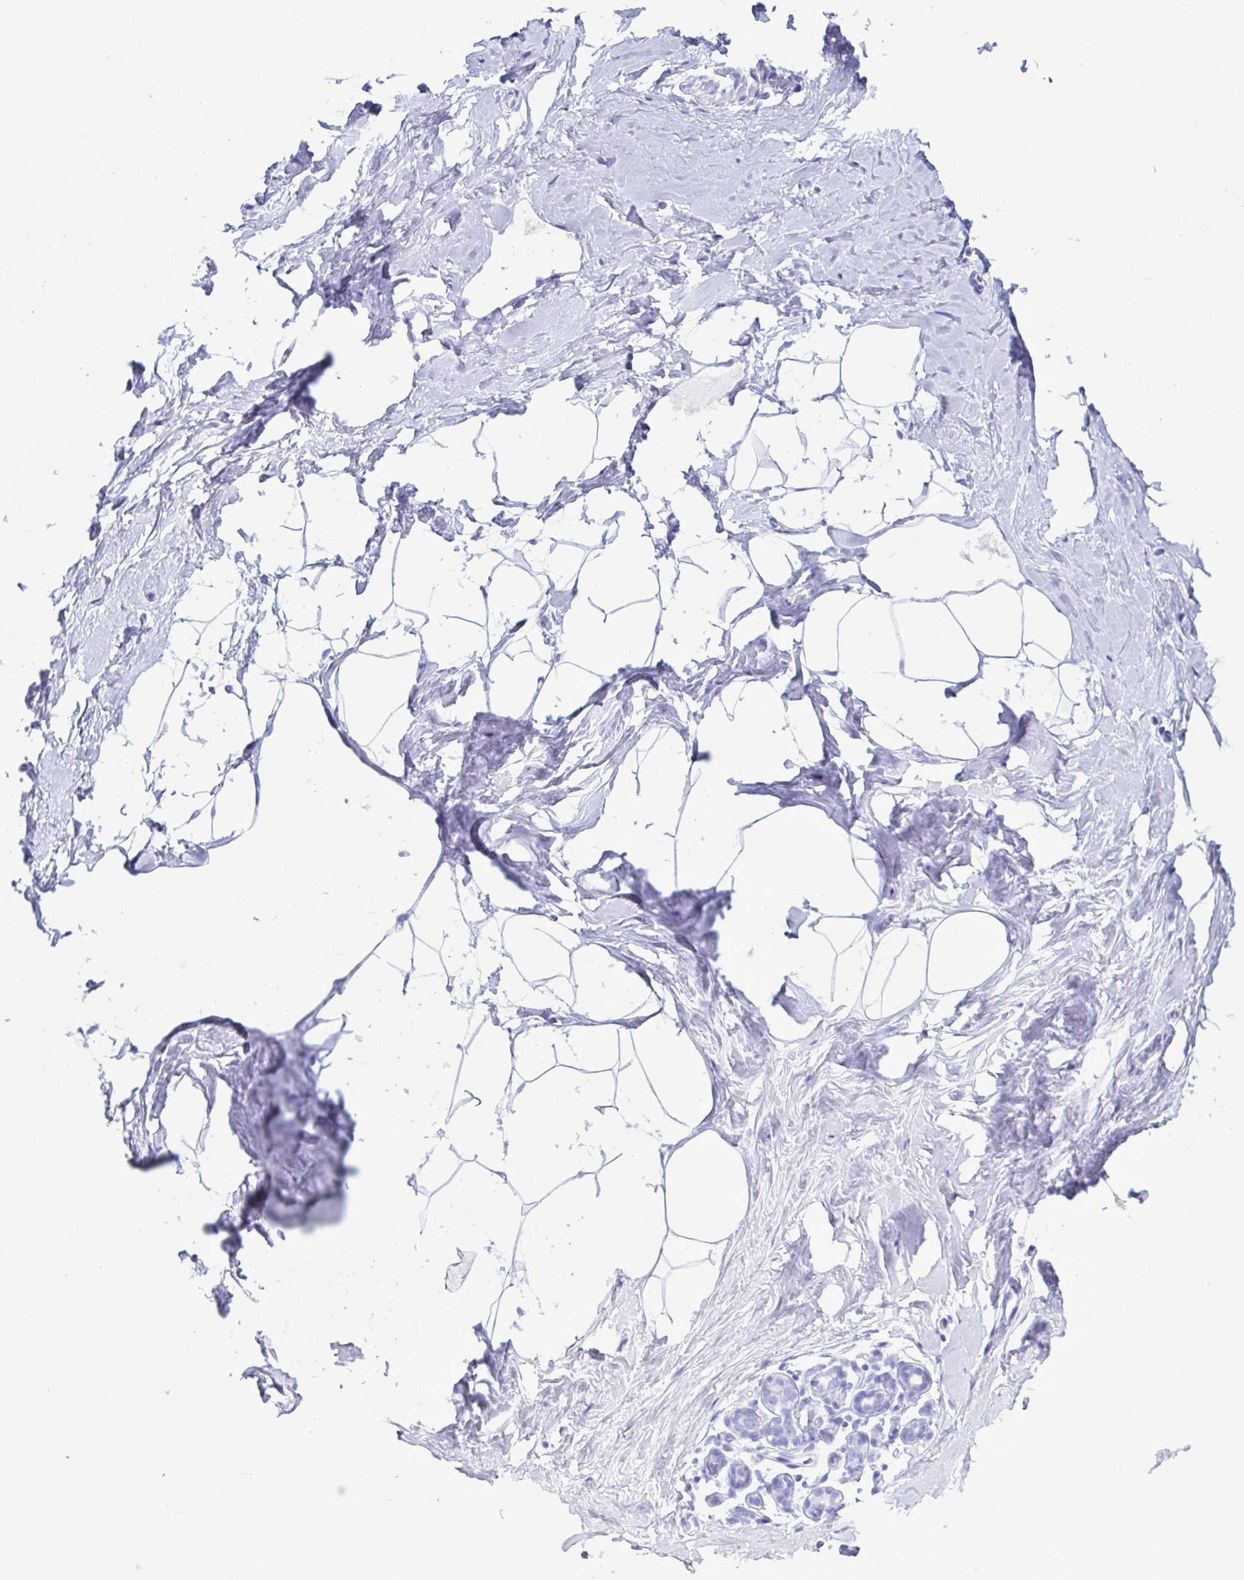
{"staining": {"intensity": "negative", "quantity": "none", "location": "none"}, "tissue": "breast", "cell_type": "Adipocytes", "image_type": "normal", "snomed": [{"axis": "morphology", "description": "Normal tissue, NOS"}, {"axis": "topography", "description": "Breast"}], "caption": "IHC micrograph of benign breast: breast stained with DAB reveals no significant protein expression in adipocytes.", "gene": "LTF", "patient": {"sex": "female", "age": 32}}